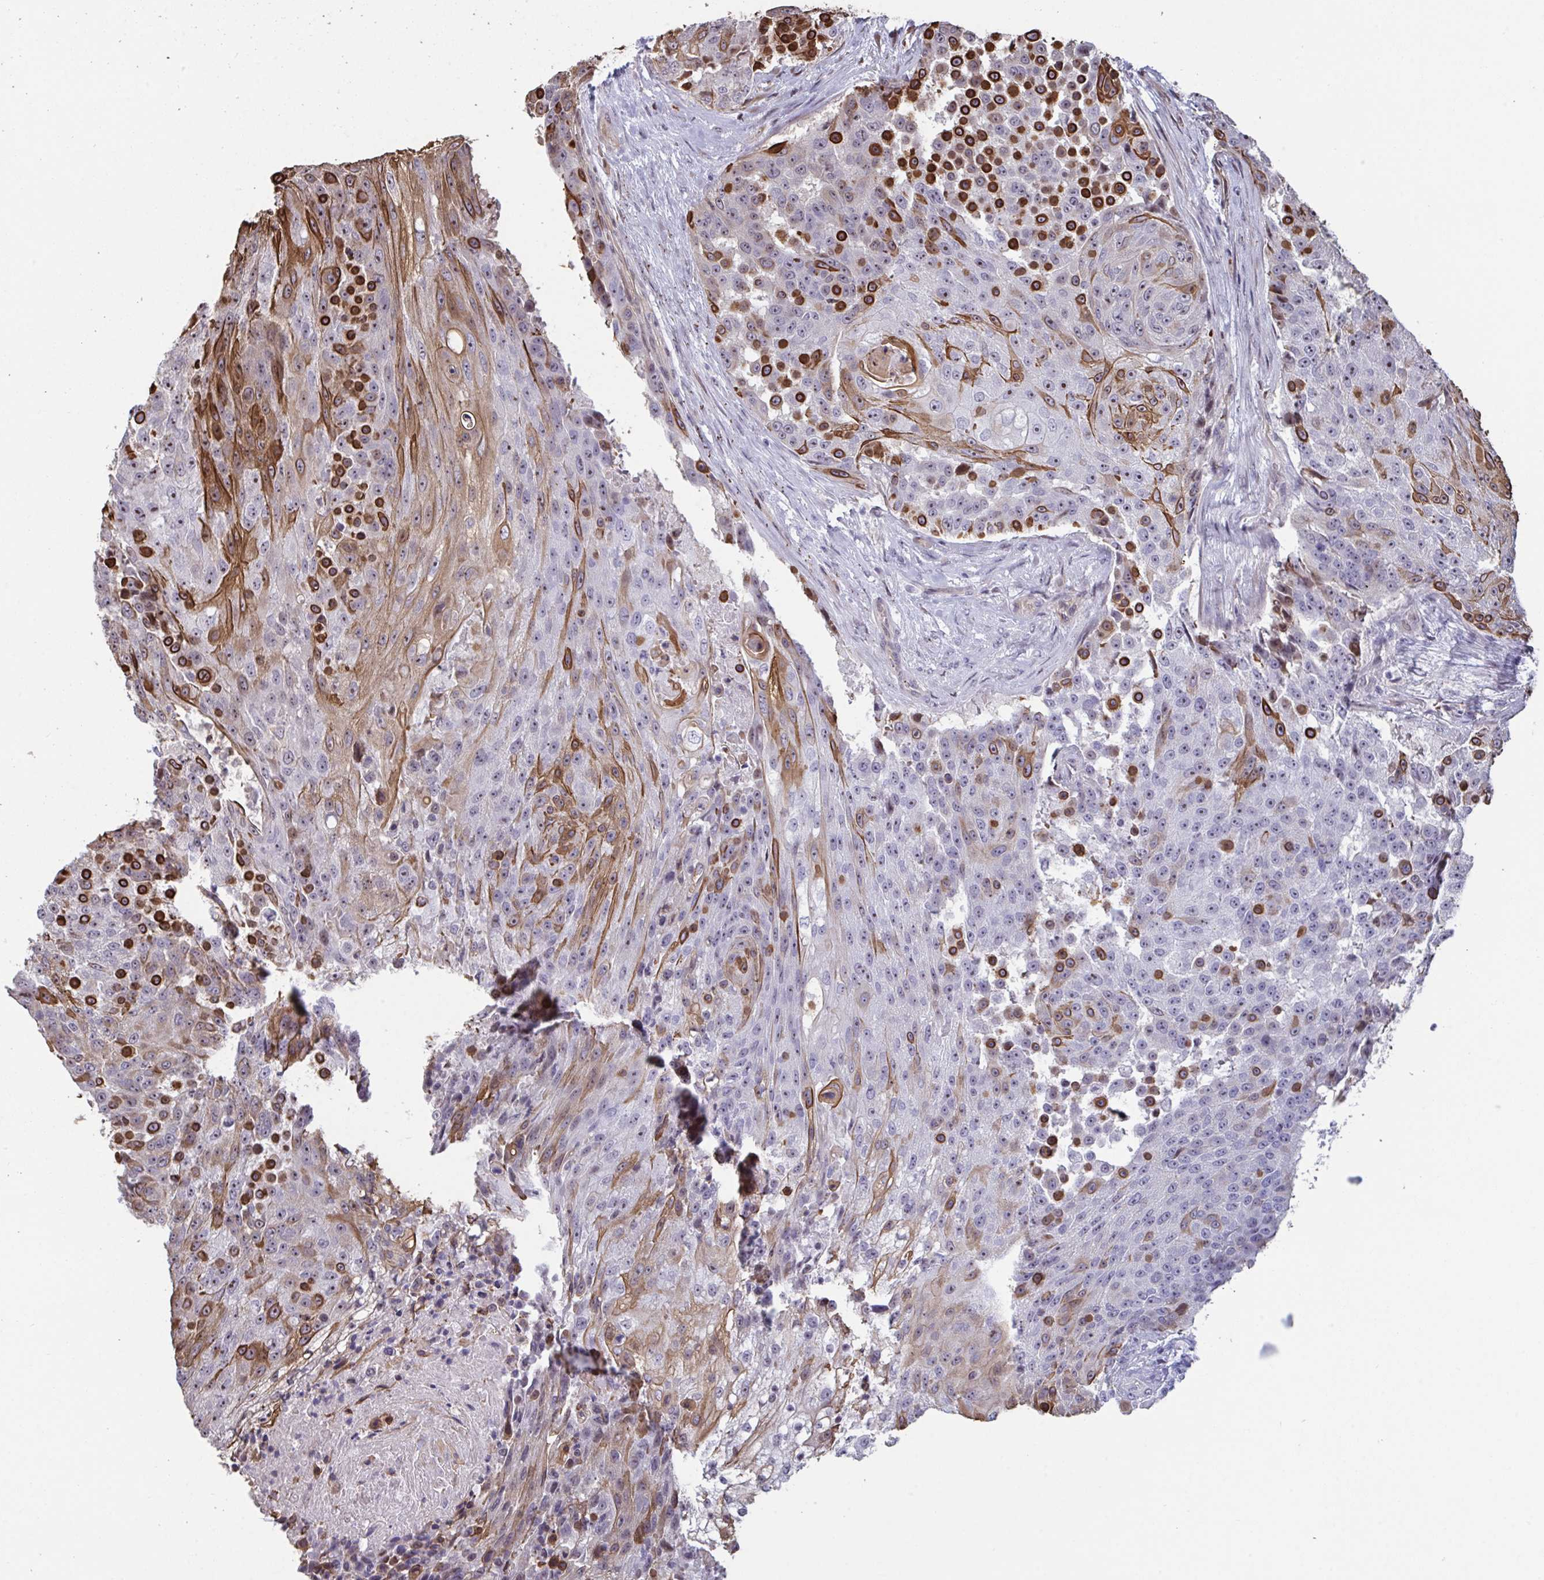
{"staining": {"intensity": "strong", "quantity": "25%-75%", "location": "cytoplasmic/membranous,nuclear"}, "tissue": "urothelial cancer", "cell_type": "Tumor cells", "image_type": "cancer", "snomed": [{"axis": "morphology", "description": "Urothelial carcinoma, High grade"}, {"axis": "topography", "description": "Urinary bladder"}], "caption": "Immunohistochemistry (IHC) staining of urothelial carcinoma (high-grade), which reveals high levels of strong cytoplasmic/membranous and nuclear staining in about 25%-75% of tumor cells indicating strong cytoplasmic/membranous and nuclear protein positivity. The staining was performed using DAB (brown) for protein detection and nuclei were counterstained in hematoxylin (blue).", "gene": "PELI2", "patient": {"sex": "female", "age": 63}}